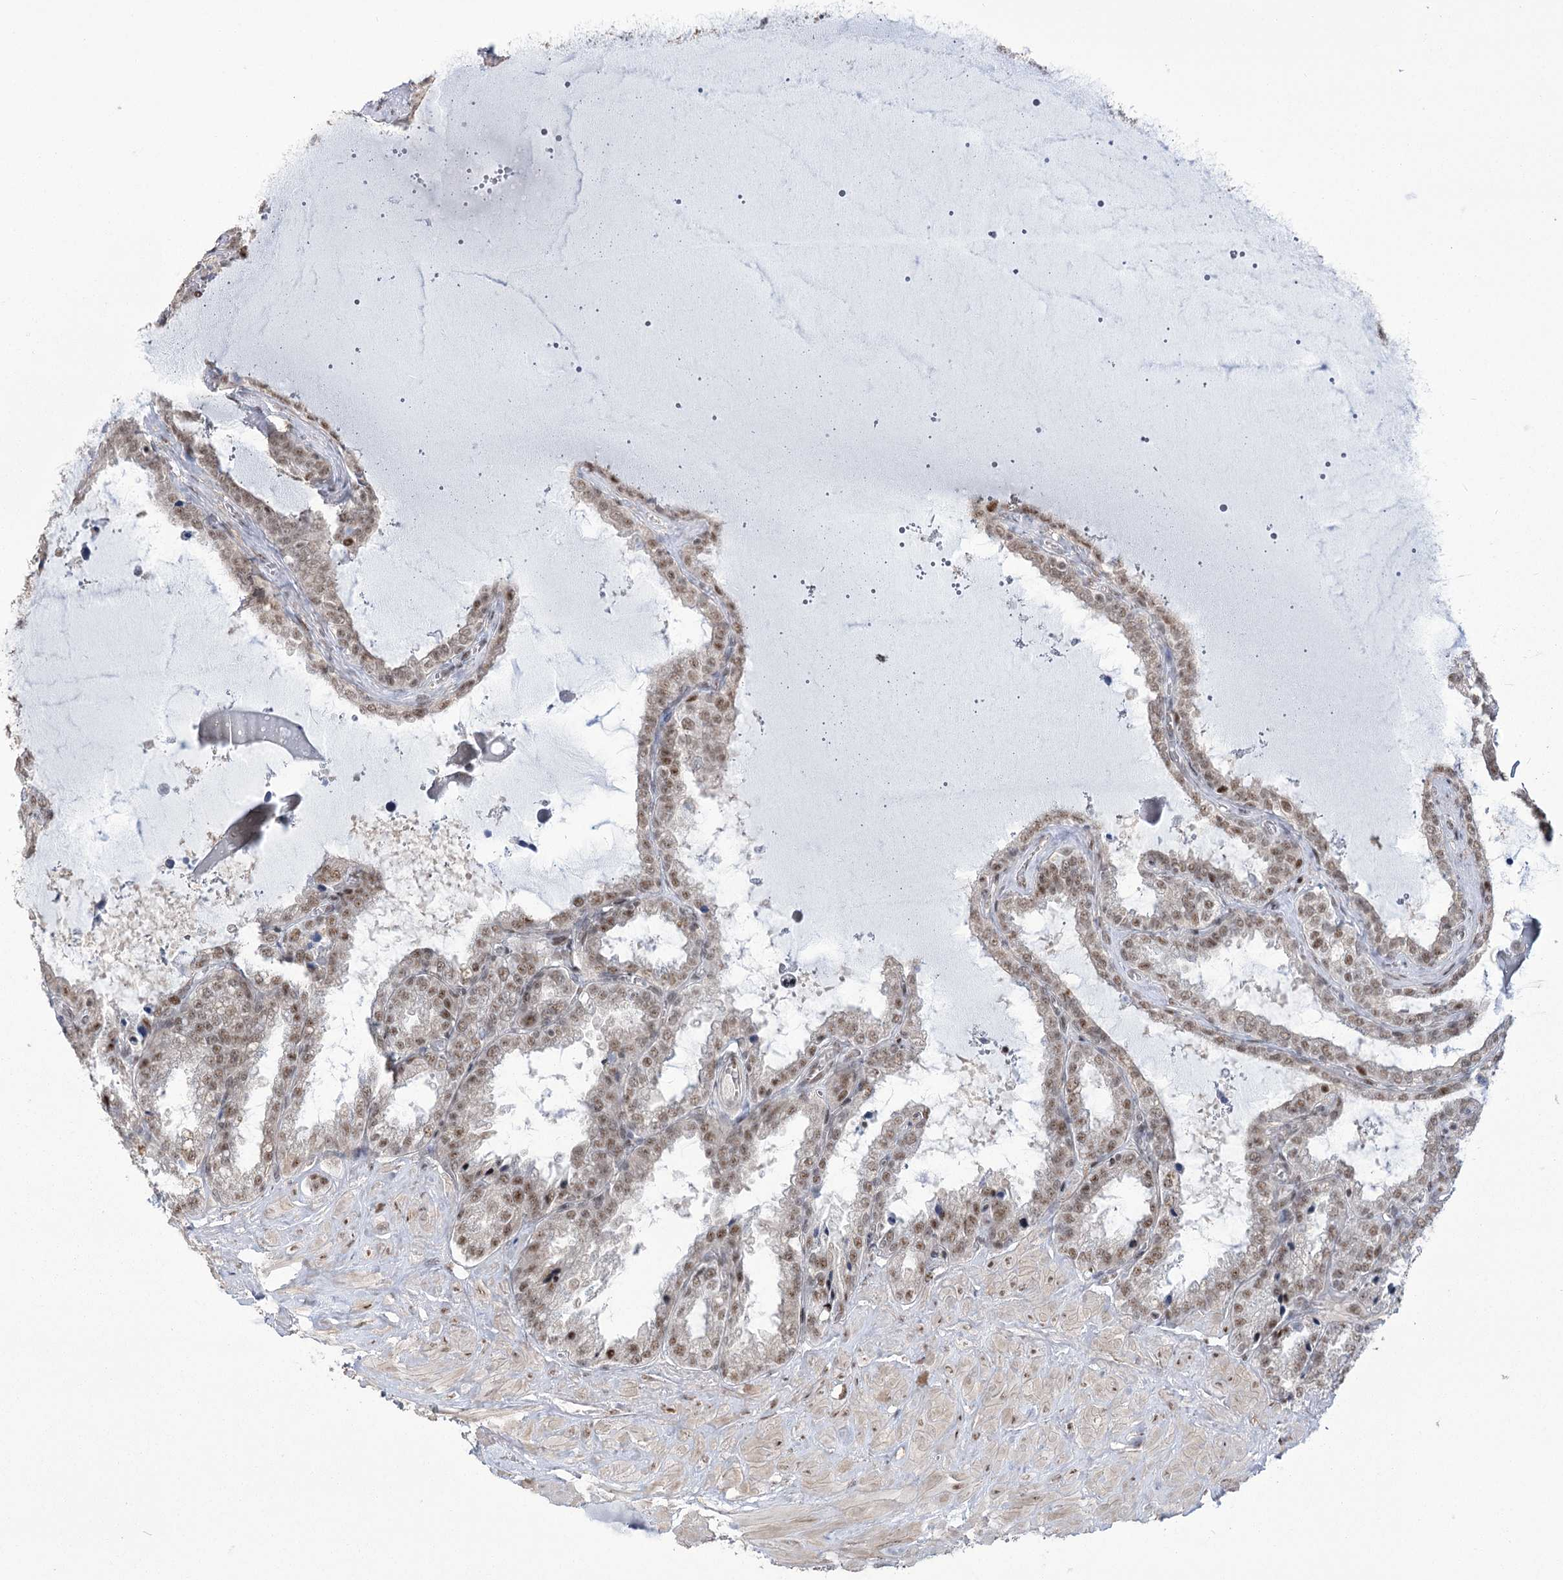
{"staining": {"intensity": "weak", "quantity": ">75%", "location": "nuclear"}, "tissue": "seminal vesicle", "cell_type": "Glandular cells", "image_type": "normal", "snomed": [{"axis": "morphology", "description": "Normal tissue, NOS"}, {"axis": "topography", "description": "Seminal veicle"}], "caption": "Protein expression analysis of normal seminal vesicle demonstrates weak nuclear positivity in approximately >75% of glandular cells.", "gene": "WBP1L", "patient": {"sex": "male", "age": 46}}